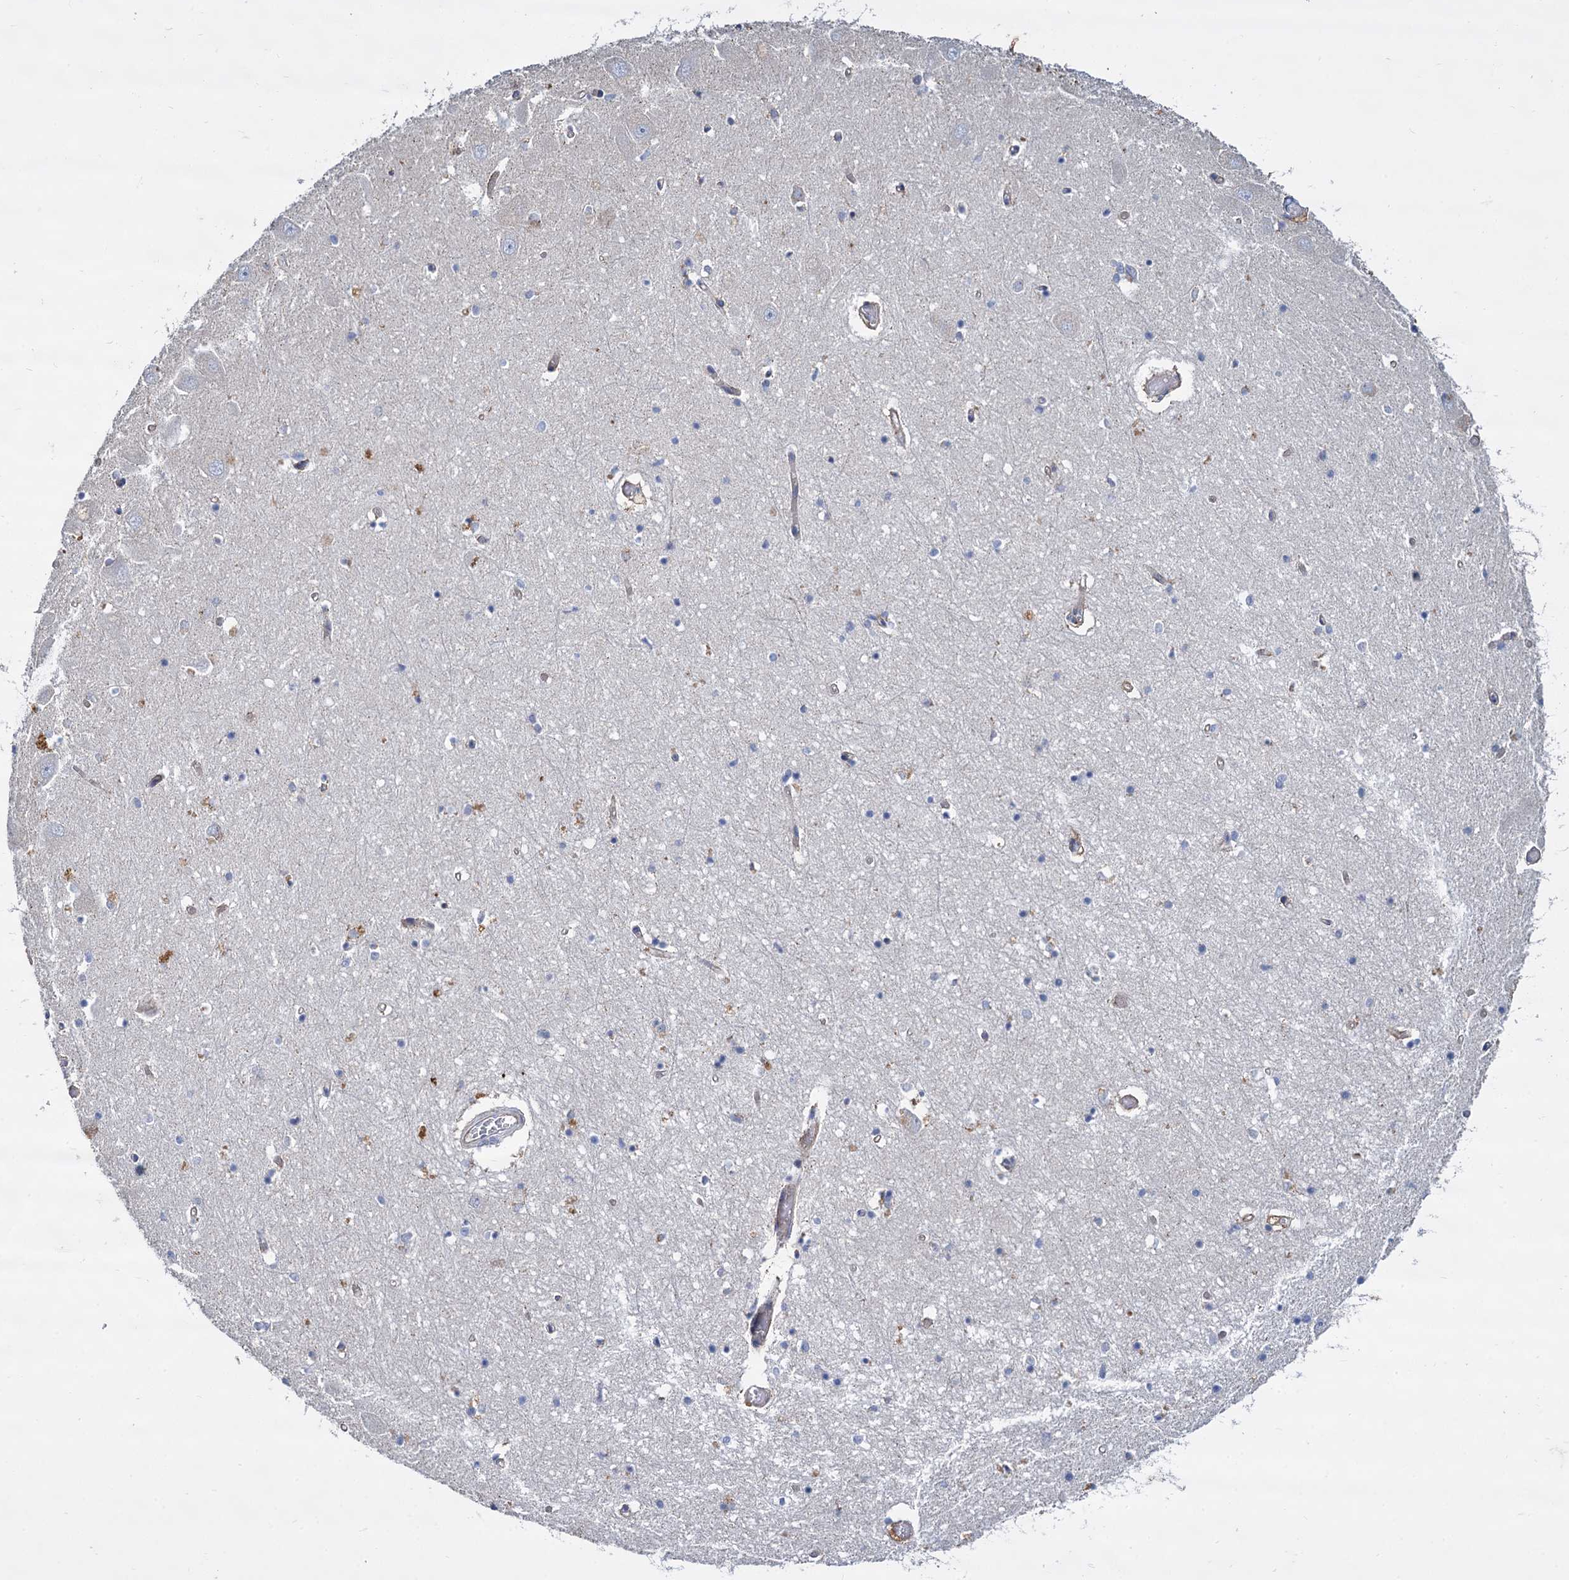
{"staining": {"intensity": "negative", "quantity": "none", "location": "none"}, "tissue": "hippocampus", "cell_type": "Glial cells", "image_type": "normal", "snomed": [{"axis": "morphology", "description": "Normal tissue, NOS"}, {"axis": "topography", "description": "Hippocampus"}], "caption": "The immunohistochemistry (IHC) micrograph has no significant staining in glial cells of hippocampus. (DAB immunohistochemistry, high magnification).", "gene": "TRIM77", "patient": {"sex": "male", "age": 70}}